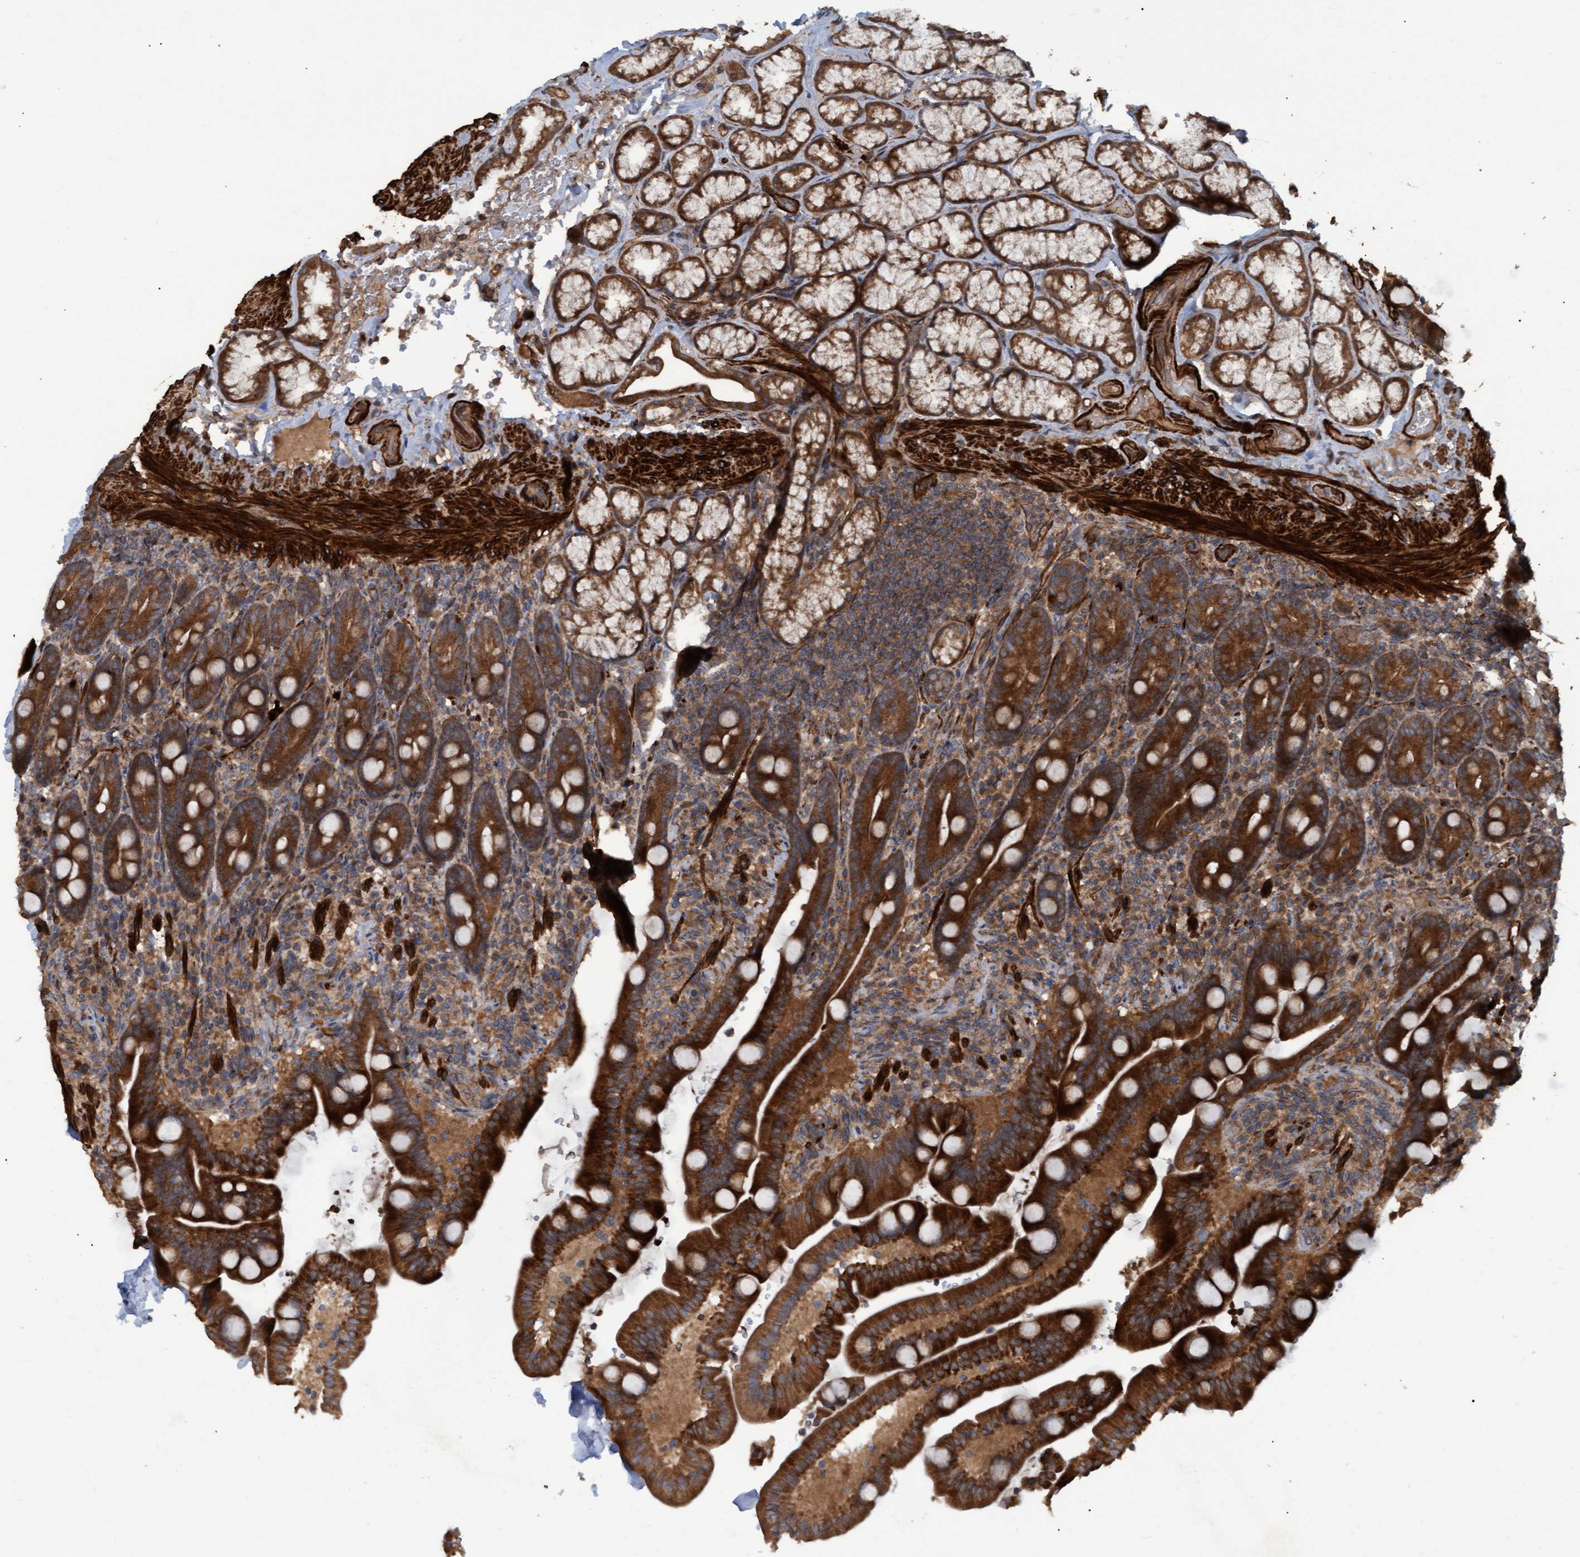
{"staining": {"intensity": "strong", "quantity": ">75%", "location": "cytoplasmic/membranous"}, "tissue": "duodenum", "cell_type": "Glandular cells", "image_type": "normal", "snomed": [{"axis": "morphology", "description": "Normal tissue, NOS"}, {"axis": "topography", "description": "Duodenum"}], "caption": "Immunohistochemistry of unremarkable duodenum exhibits high levels of strong cytoplasmic/membranous staining in approximately >75% of glandular cells.", "gene": "GGT6", "patient": {"sex": "male", "age": 54}}